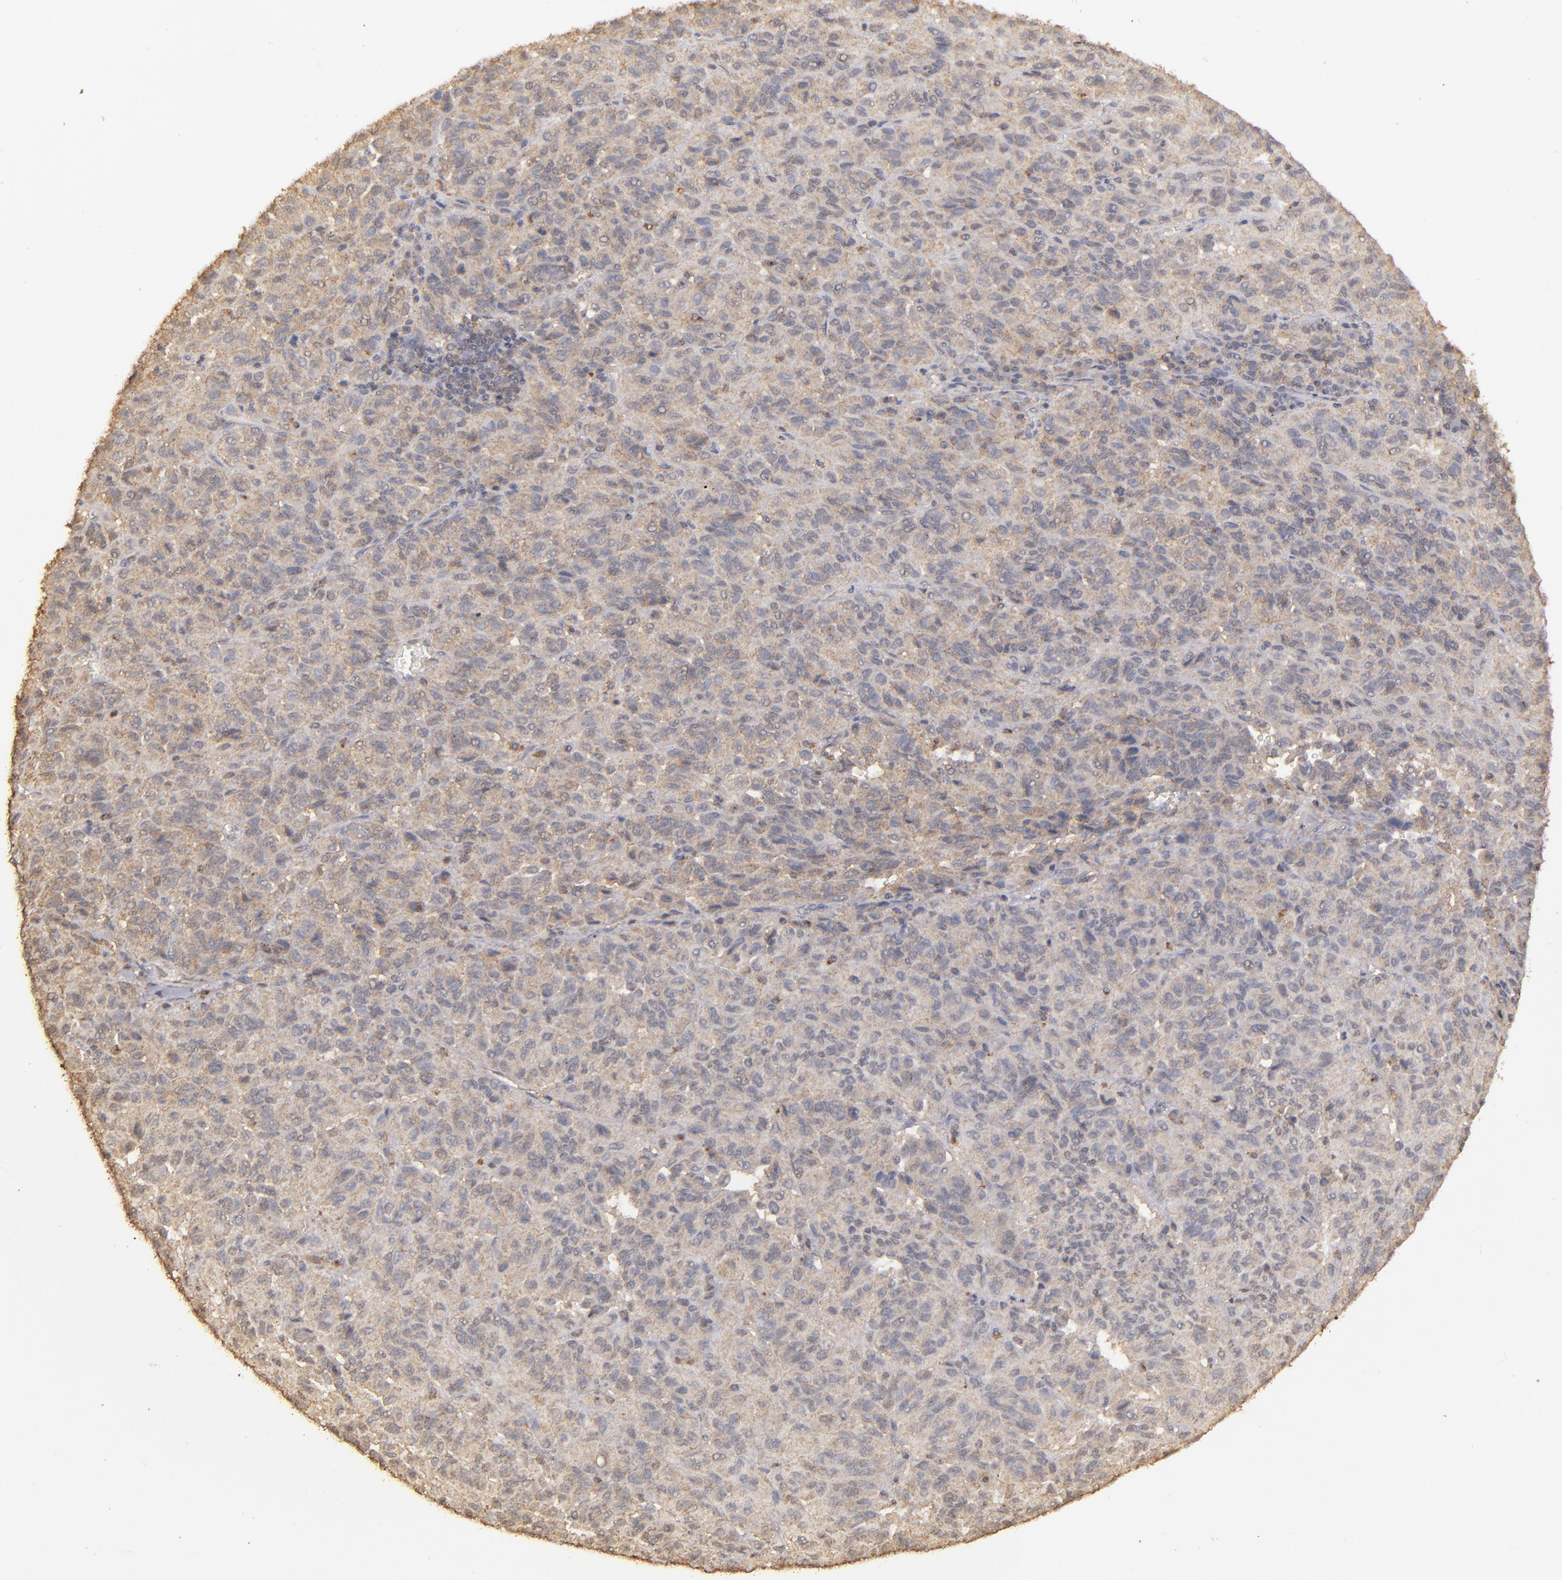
{"staining": {"intensity": "weak", "quantity": "25%-75%", "location": "cytoplasmic/membranous"}, "tissue": "melanoma", "cell_type": "Tumor cells", "image_type": "cancer", "snomed": [{"axis": "morphology", "description": "Malignant melanoma, Metastatic site"}, {"axis": "topography", "description": "Lung"}], "caption": "Brown immunohistochemical staining in human malignant melanoma (metastatic site) demonstrates weak cytoplasmic/membranous positivity in approximately 25%-75% of tumor cells.", "gene": "FAT1", "patient": {"sex": "male", "age": 64}}